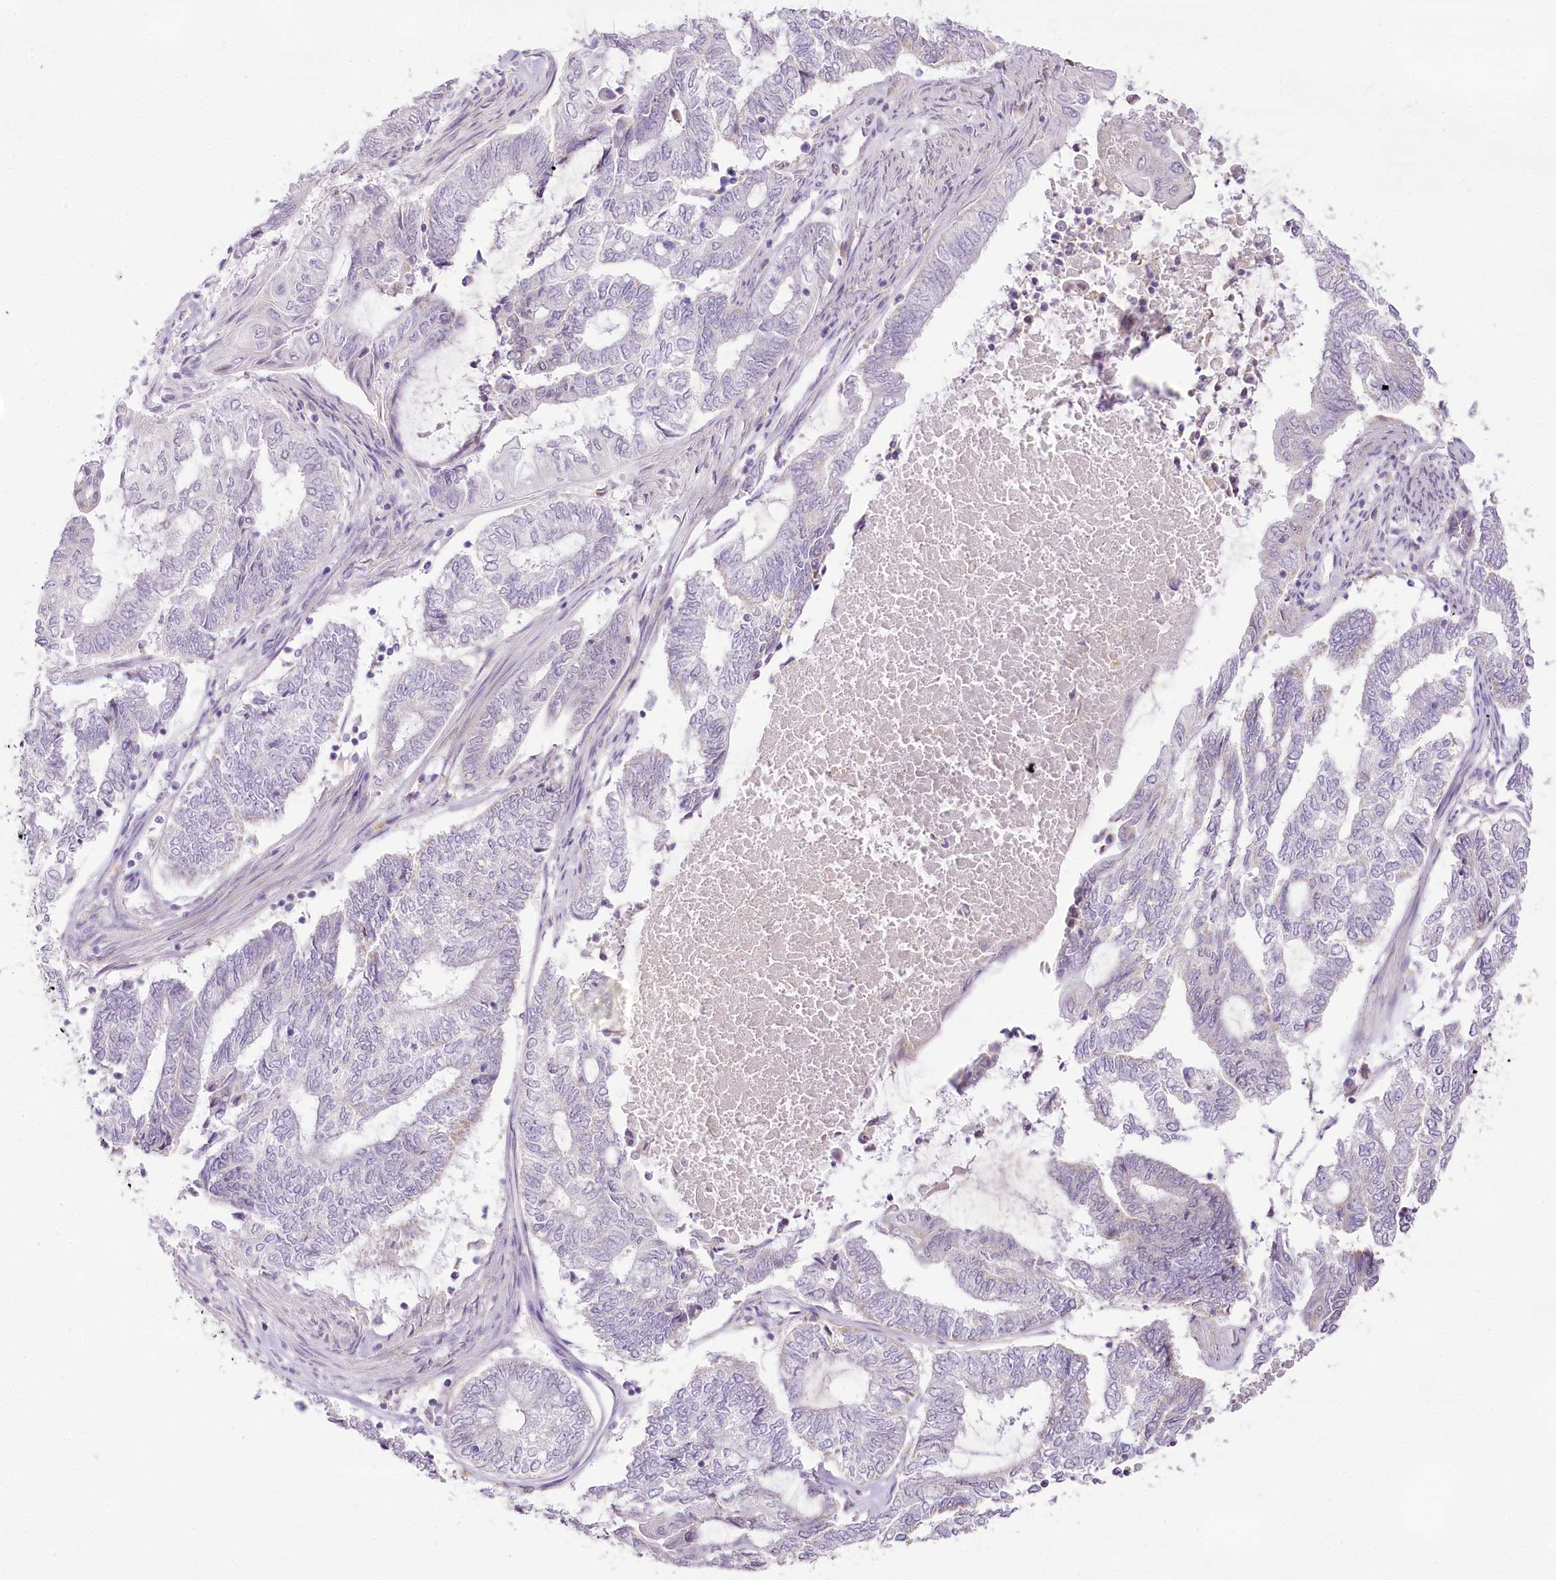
{"staining": {"intensity": "negative", "quantity": "none", "location": "none"}, "tissue": "endometrial cancer", "cell_type": "Tumor cells", "image_type": "cancer", "snomed": [{"axis": "morphology", "description": "Adenocarcinoma, NOS"}, {"axis": "topography", "description": "Uterus"}, {"axis": "topography", "description": "Endometrium"}], "caption": "A micrograph of adenocarcinoma (endometrial) stained for a protein exhibits no brown staining in tumor cells.", "gene": "CCDC30", "patient": {"sex": "female", "age": 70}}